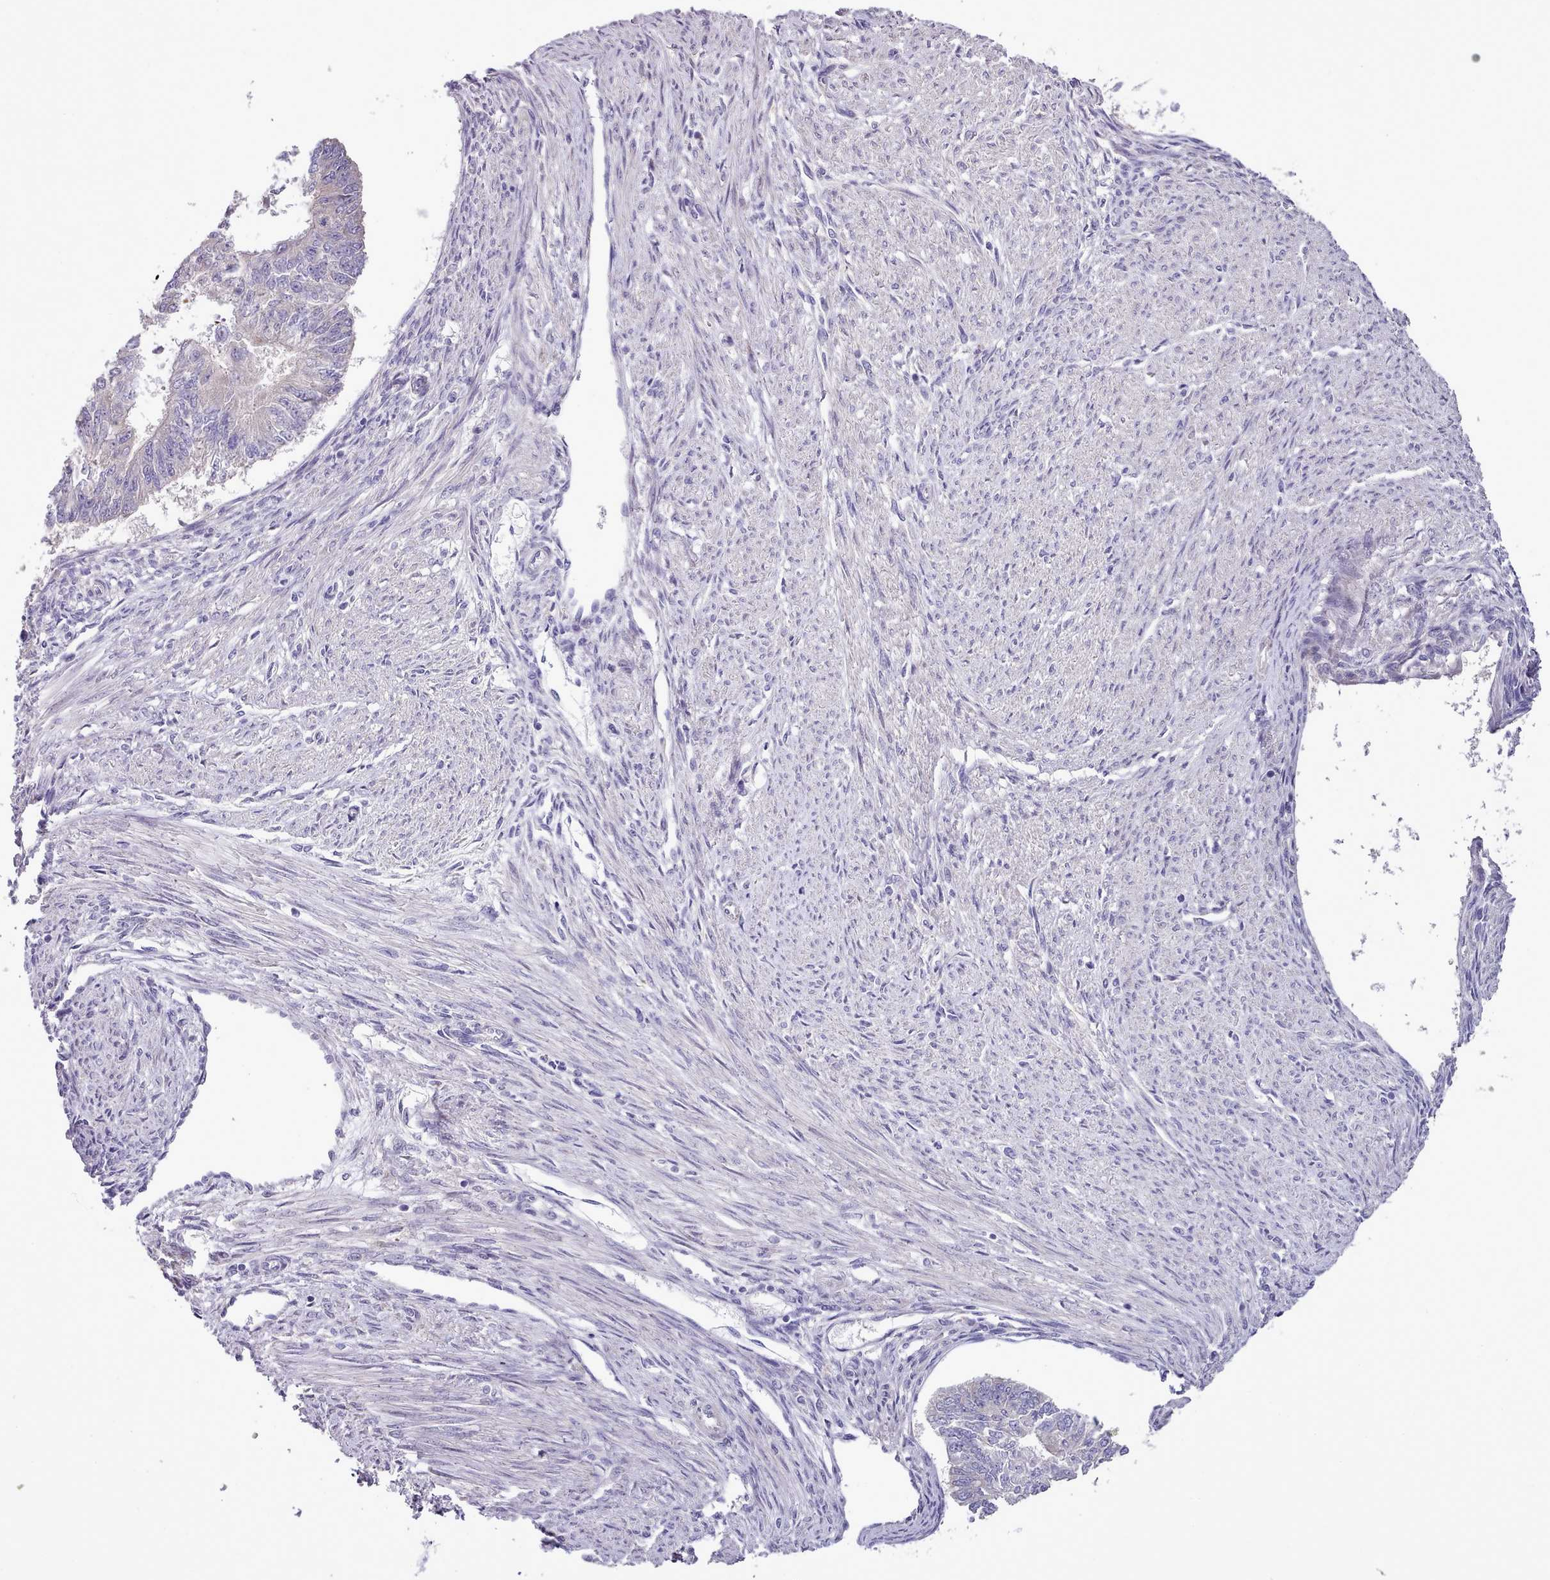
{"staining": {"intensity": "negative", "quantity": "none", "location": "none"}, "tissue": "endometrial cancer", "cell_type": "Tumor cells", "image_type": "cancer", "snomed": [{"axis": "morphology", "description": "Adenocarcinoma, NOS"}, {"axis": "topography", "description": "Endometrium"}], "caption": "Photomicrograph shows no significant protein staining in tumor cells of endometrial adenocarcinoma.", "gene": "SETX", "patient": {"sex": "female", "age": 32}}